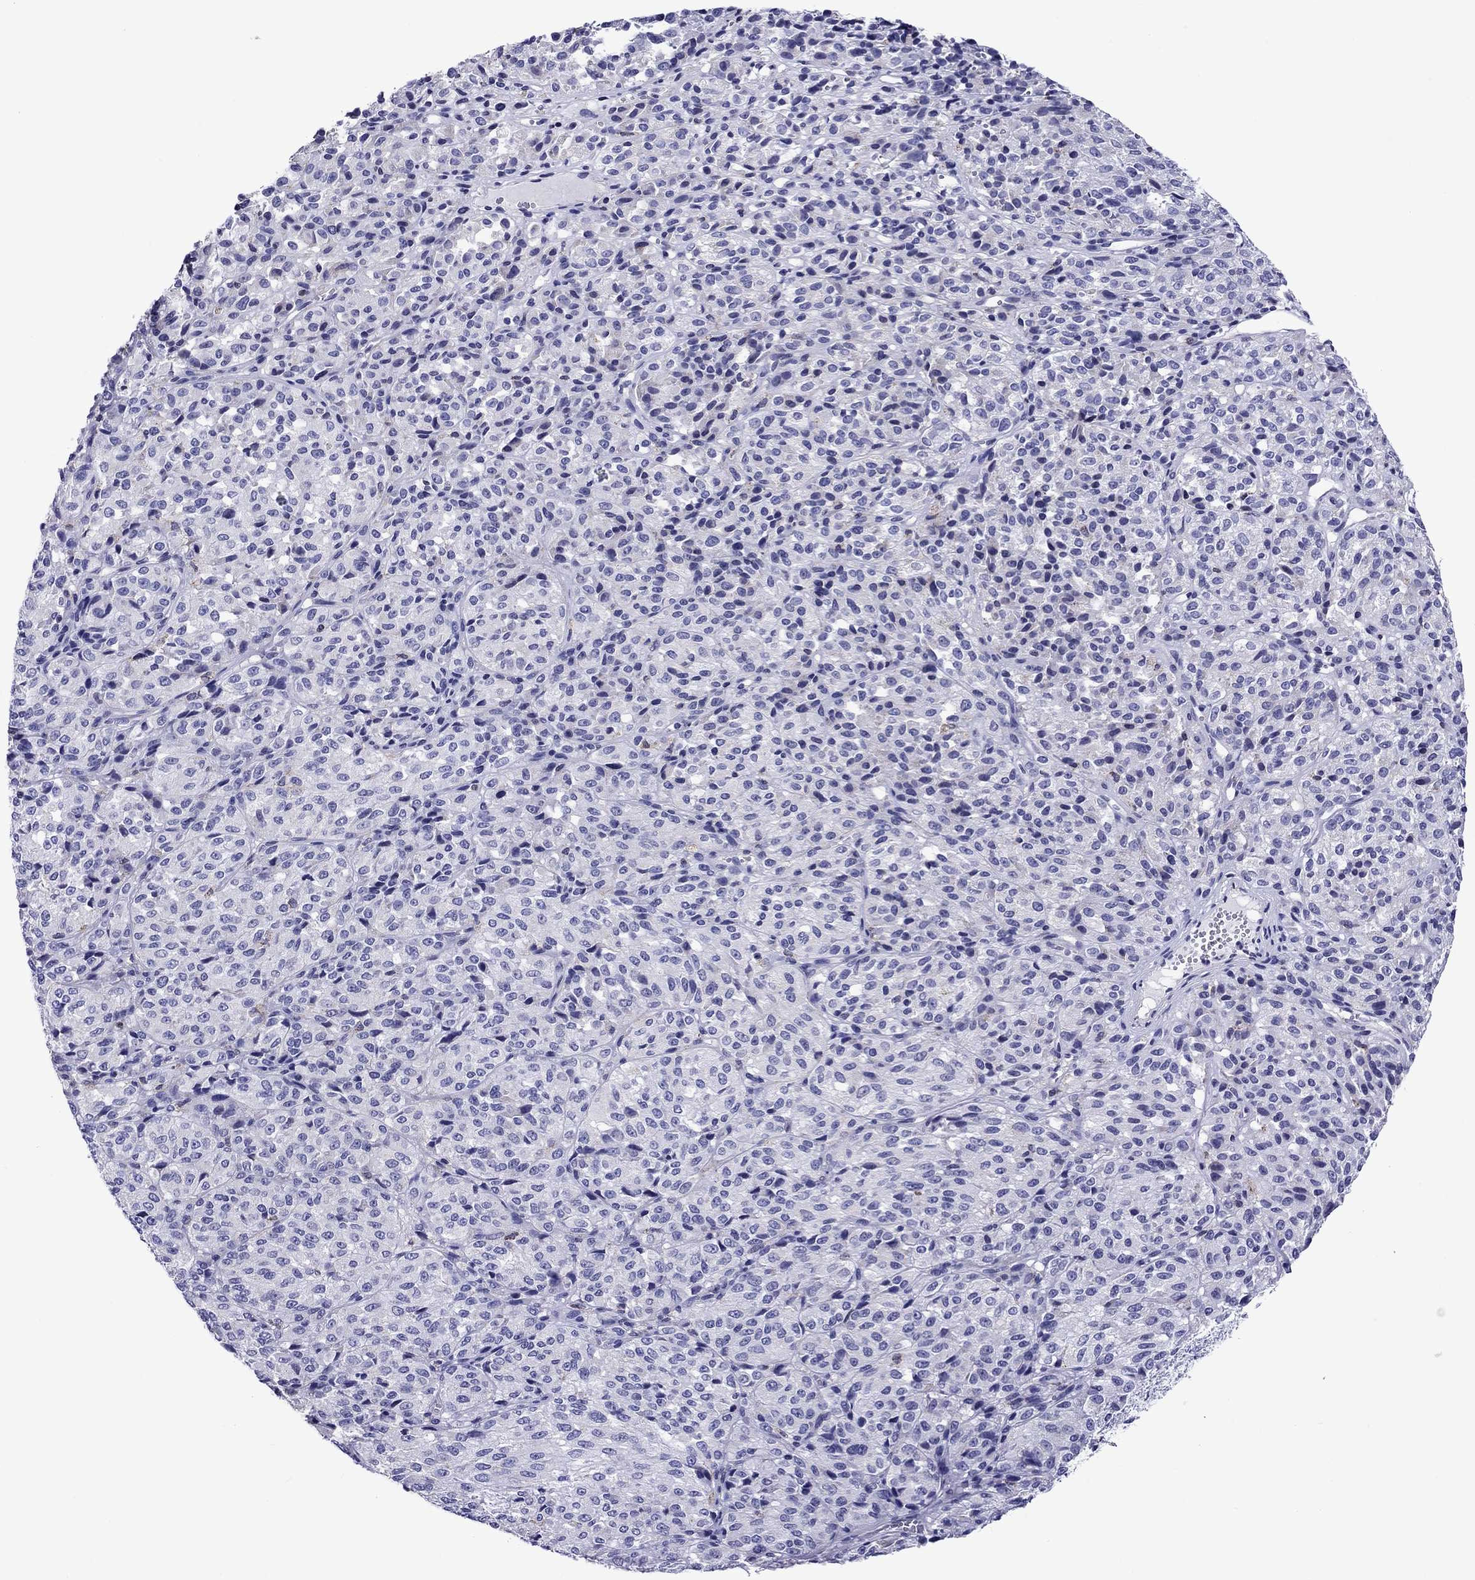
{"staining": {"intensity": "negative", "quantity": "none", "location": "none"}, "tissue": "melanoma", "cell_type": "Tumor cells", "image_type": "cancer", "snomed": [{"axis": "morphology", "description": "Malignant melanoma, Metastatic site"}, {"axis": "topography", "description": "Brain"}], "caption": "An image of human melanoma is negative for staining in tumor cells.", "gene": "SCG2", "patient": {"sex": "female", "age": 56}}